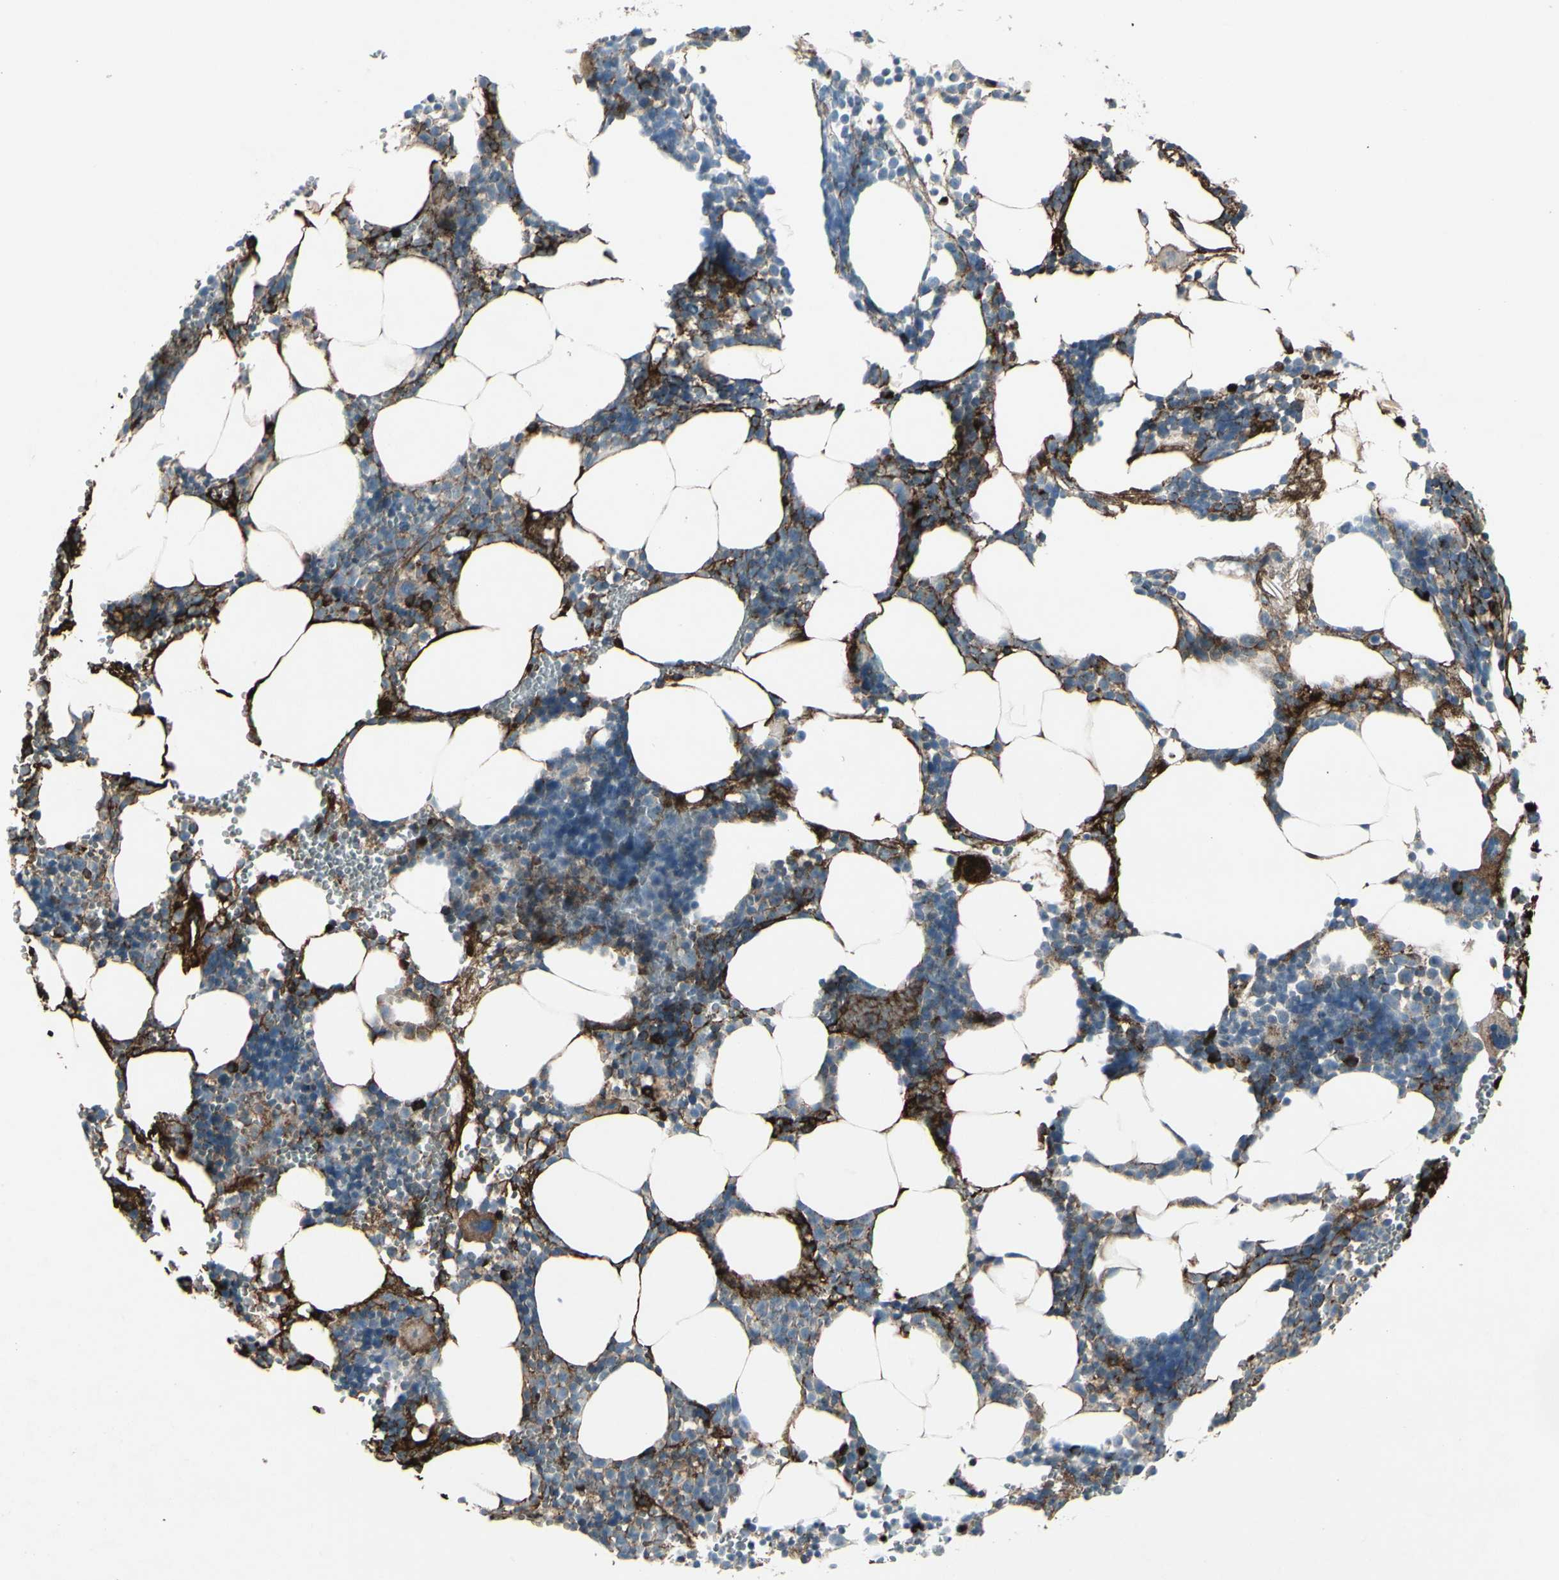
{"staining": {"intensity": "strong", "quantity": "25%-75%", "location": "cytoplasmic/membranous"}, "tissue": "bone marrow", "cell_type": "Hematopoietic cells", "image_type": "normal", "snomed": [{"axis": "morphology", "description": "Normal tissue, NOS"}, {"axis": "morphology", "description": "Inflammation, NOS"}, {"axis": "topography", "description": "Bone marrow"}], "caption": "Brown immunohistochemical staining in benign human bone marrow exhibits strong cytoplasmic/membranous expression in about 25%-75% of hematopoietic cells.", "gene": "IGHG1", "patient": {"sex": "male", "age": 42}}